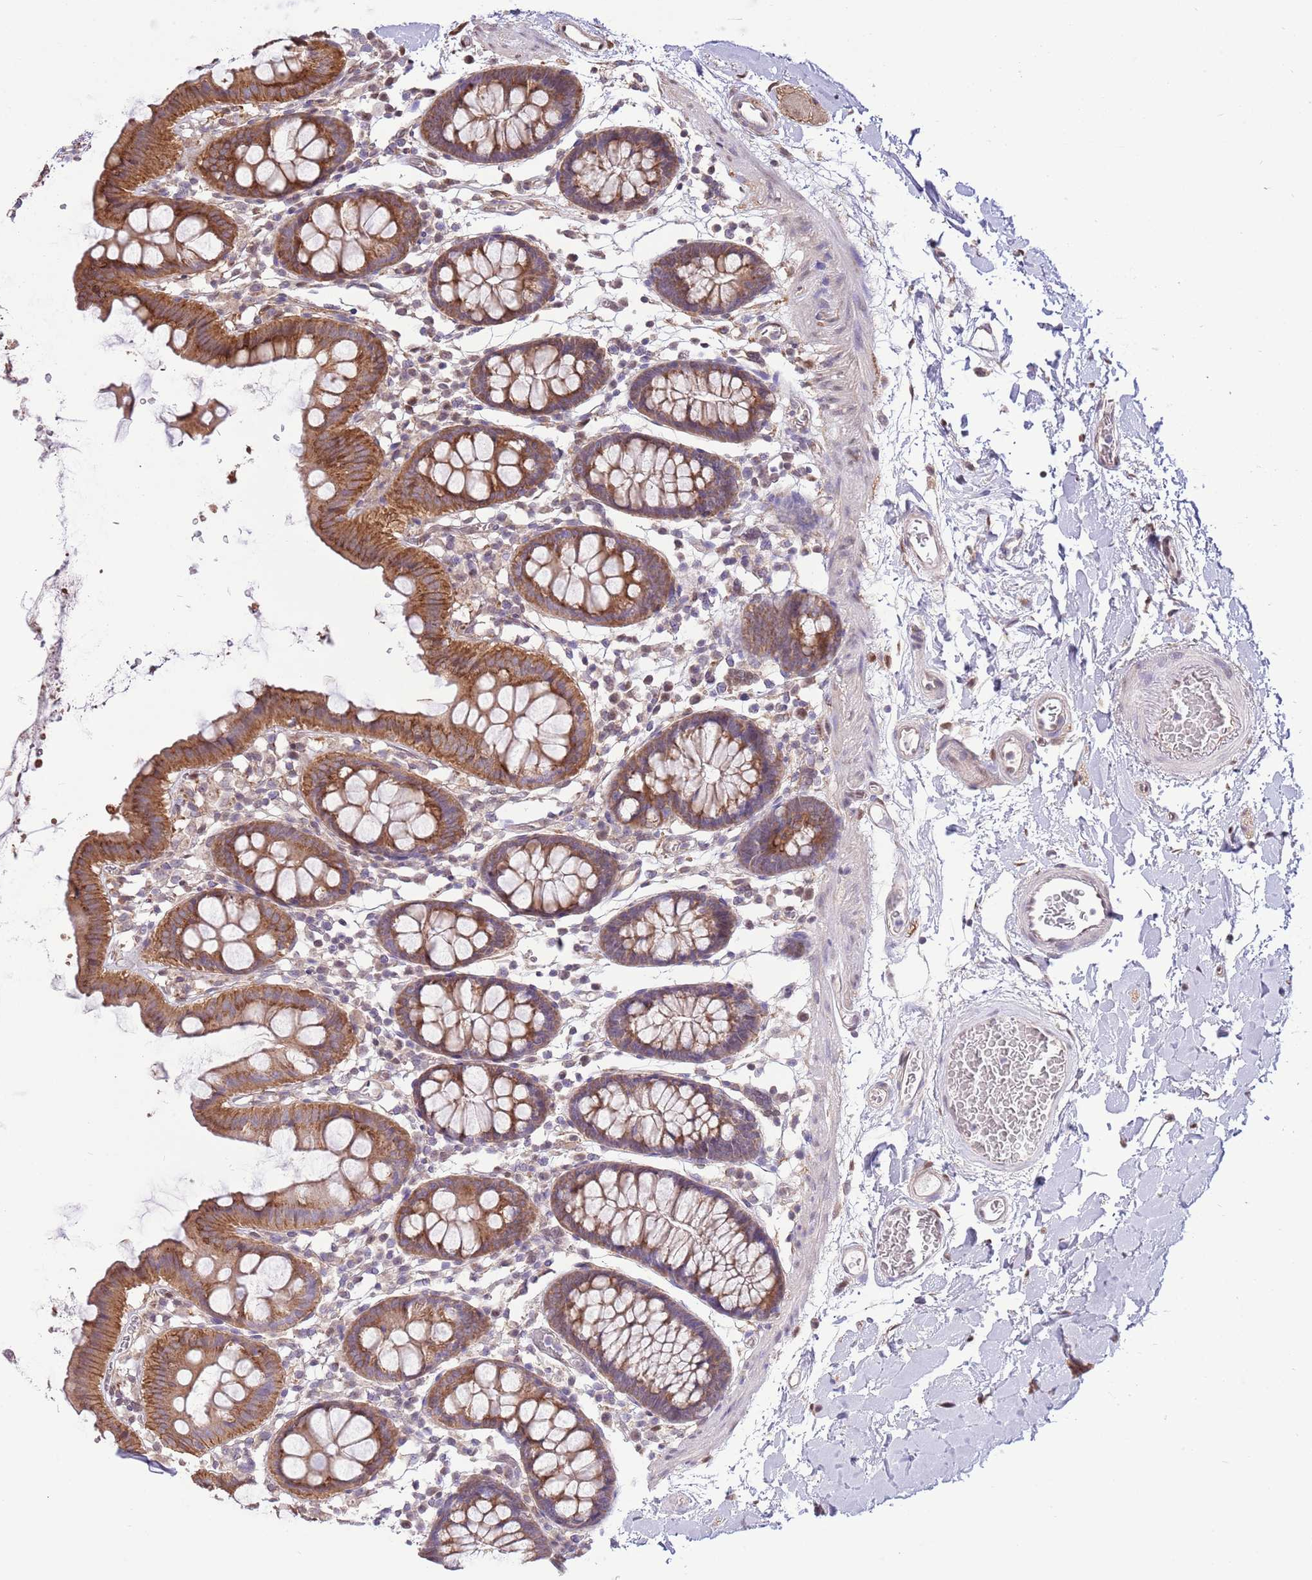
{"staining": {"intensity": "moderate", "quantity": ">75%", "location": "cytoplasmic/membranous"}, "tissue": "colon", "cell_type": "Endothelial cells", "image_type": "normal", "snomed": [{"axis": "morphology", "description": "Normal tissue, NOS"}, {"axis": "topography", "description": "Colon"}], "caption": "Immunohistochemistry (IHC) image of normal human colon stained for a protein (brown), which reveals medium levels of moderate cytoplasmic/membranous staining in approximately >75% of endothelial cells.", "gene": "ARL2BP", "patient": {"sex": "male", "age": 75}}